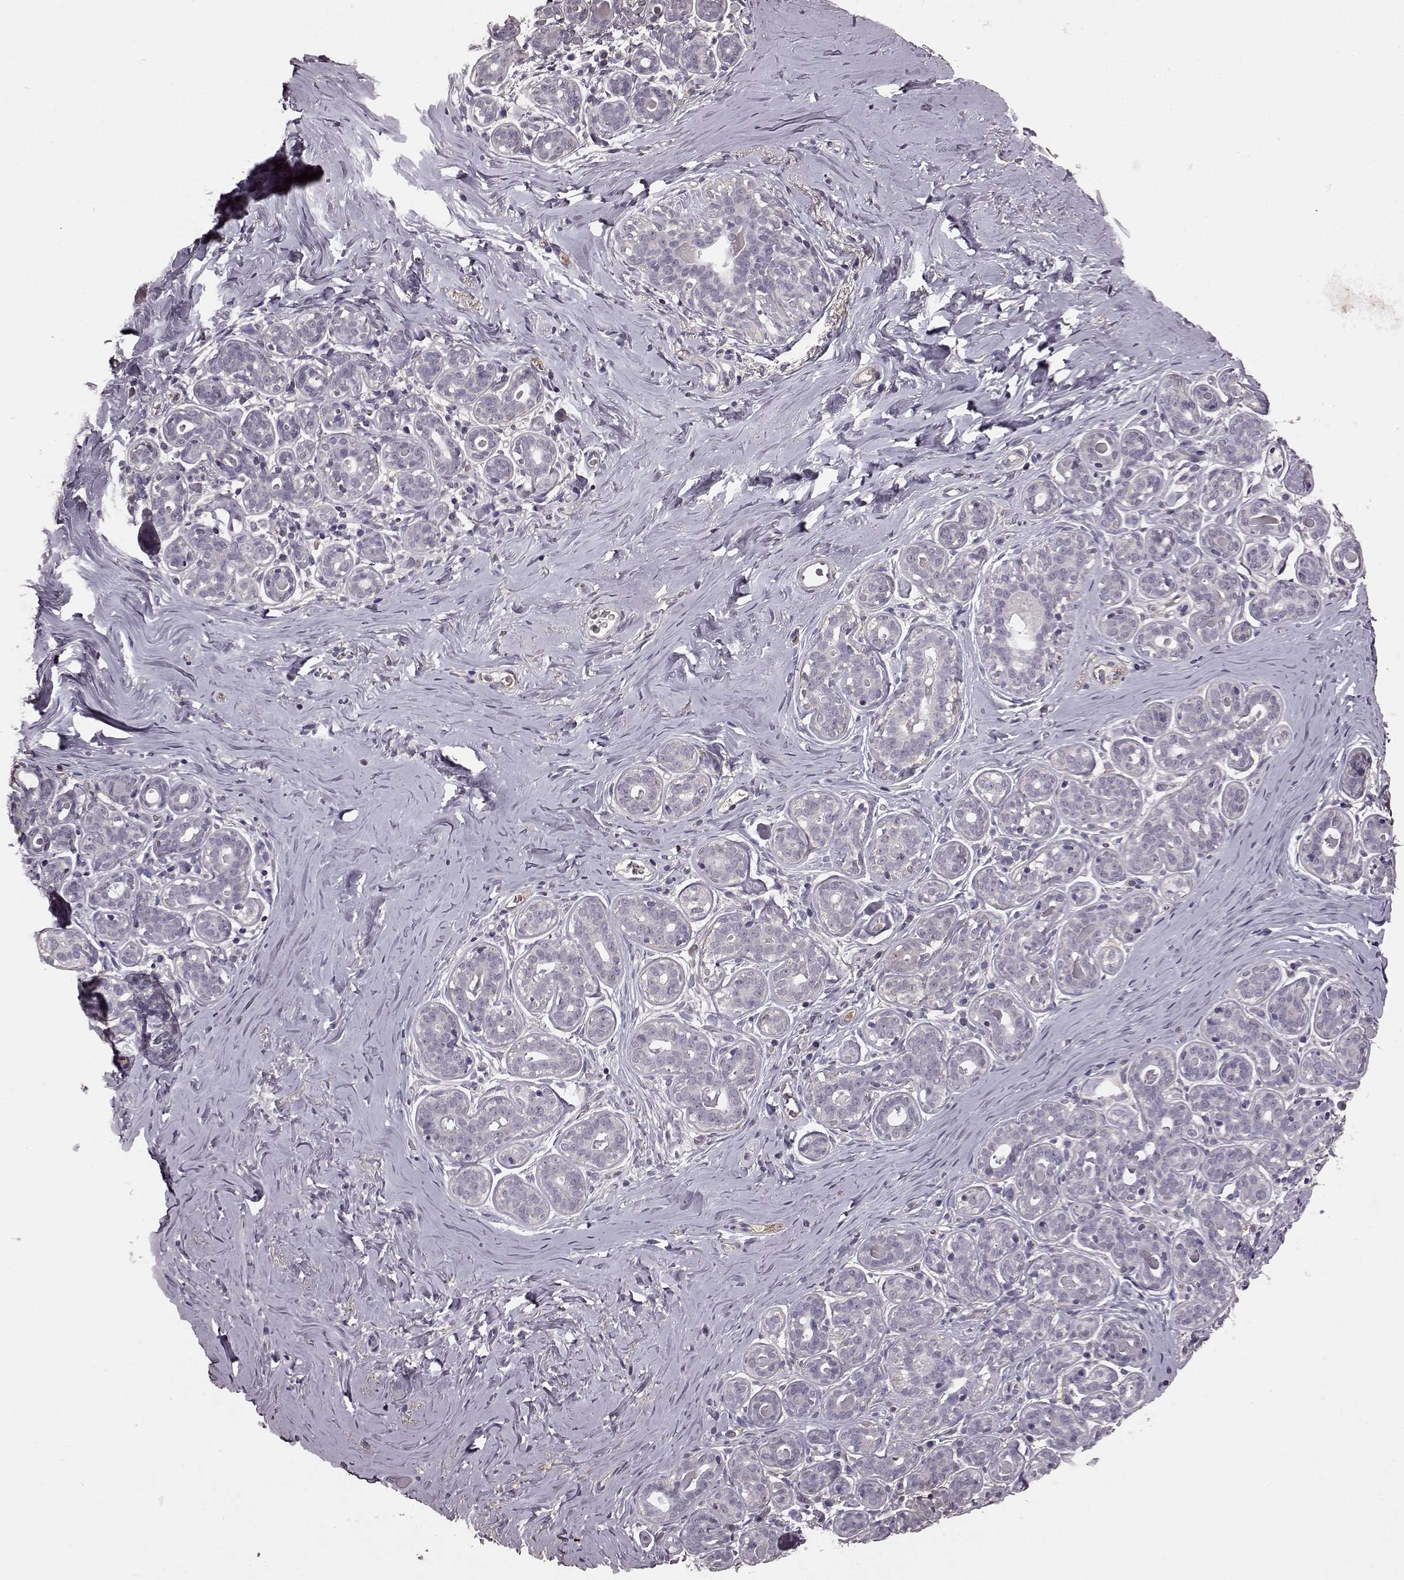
{"staining": {"intensity": "negative", "quantity": "none", "location": "none"}, "tissue": "breast", "cell_type": "Adipocytes", "image_type": "normal", "snomed": [{"axis": "morphology", "description": "Normal tissue, NOS"}, {"axis": "topography", "description": "Skin"}, {"axis": "topography", "description": "Breast"}], "caption": "This is a image of immunohistochemistry (IHC) staining of unremarkable breast, which shows no staining in adipocytes.", "gene": "FRRS1L", "patient": {"sex": "female", "age": 43}}